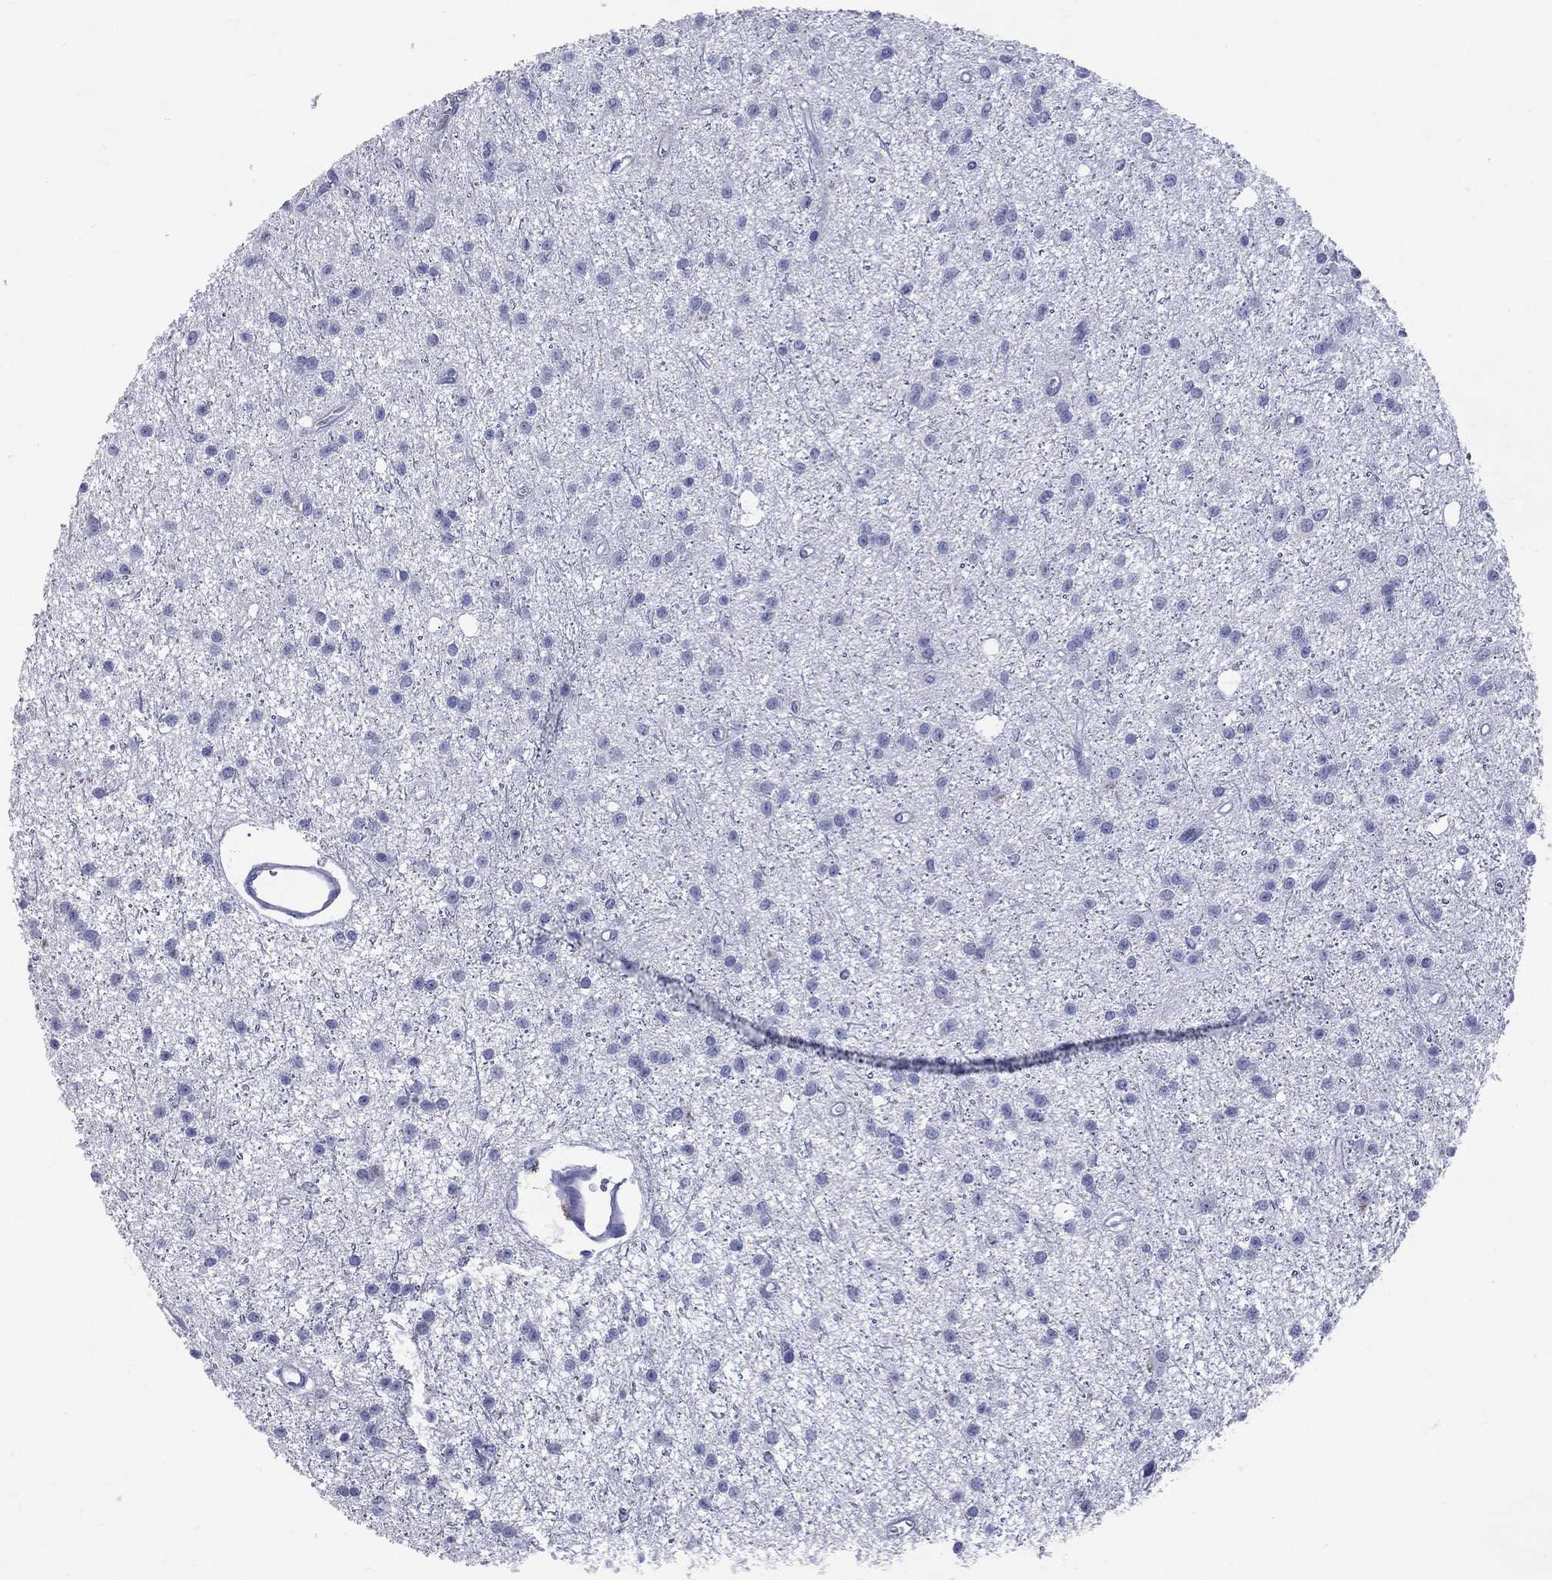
{"staining": {"intensity": "negative", "quantity": "none", "location": "none"}, "tissue": "glioma", "cell_type": "Tumor cells", "image_type": "cancer", "snomed": [{"axis": "morphology", "description": "Glioma, malignant, Low grade"}, {"axis": "topography", "description": "Brain"}], "caption": "The histopathology image exhibits no significant expression in tumor cells of low-grade glioma (malignant).", "gene": "PGLYRP1", "patient": {"sex": "male", "age": 27}}